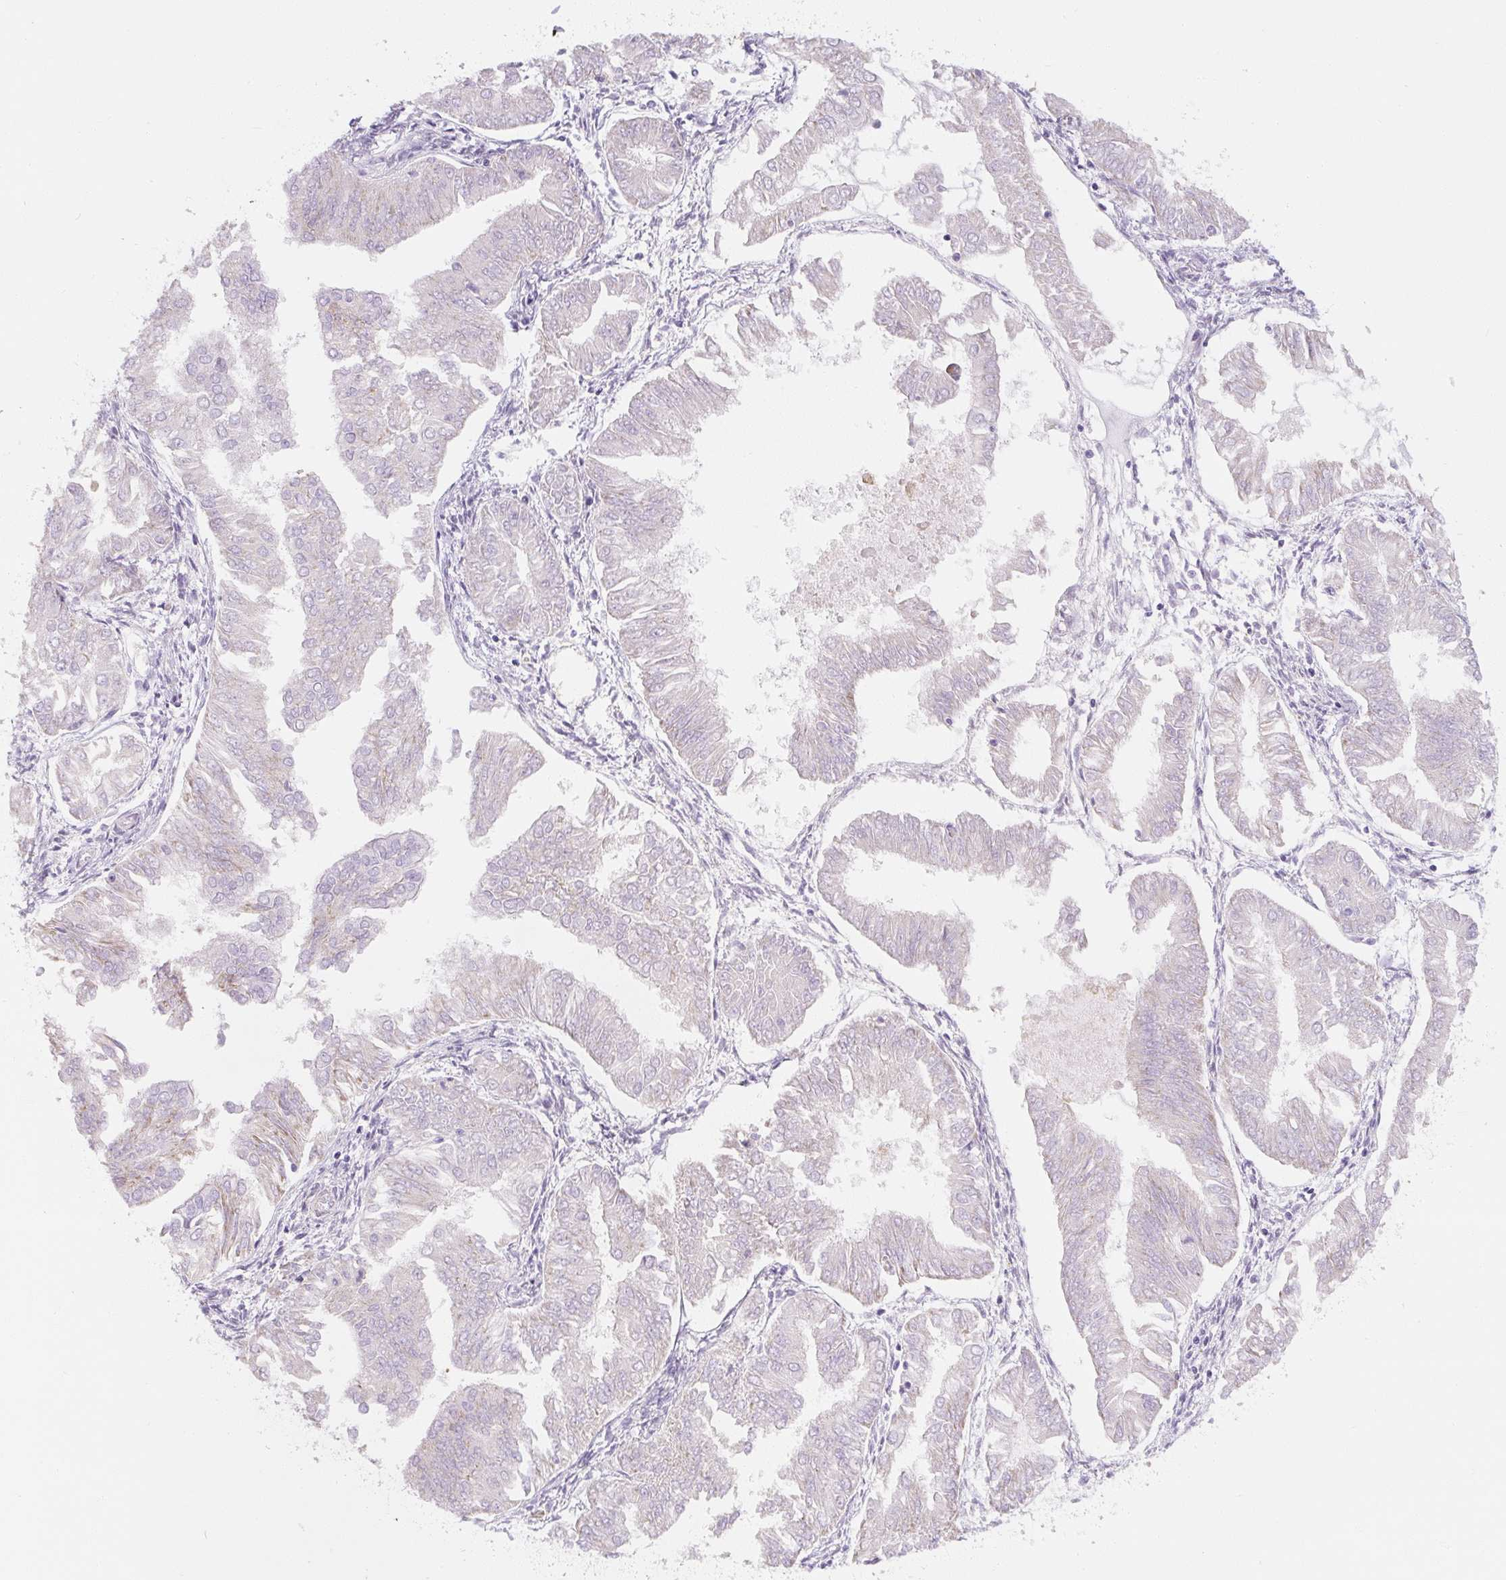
{"staining": {"intensity": "negative", "quantity": "none", "location": "none"}, "tissue": "endometrial cancer", "cell_type": "Tumor cells", "image_type": "cancer", "snomed": [{"axis": "morphology", "description": "Adenocarcinoma, NOS"}, {"axis": "topography", "description": "Endometrium"}], "caption": "Immunohistochemistry (IHC) histopathology image of endometrial cancer stained for a protein (brown), which reveals no expression in tumor cells.", "gene": "PWWP3B", "patient": {"sex": "female", "age": 53}}